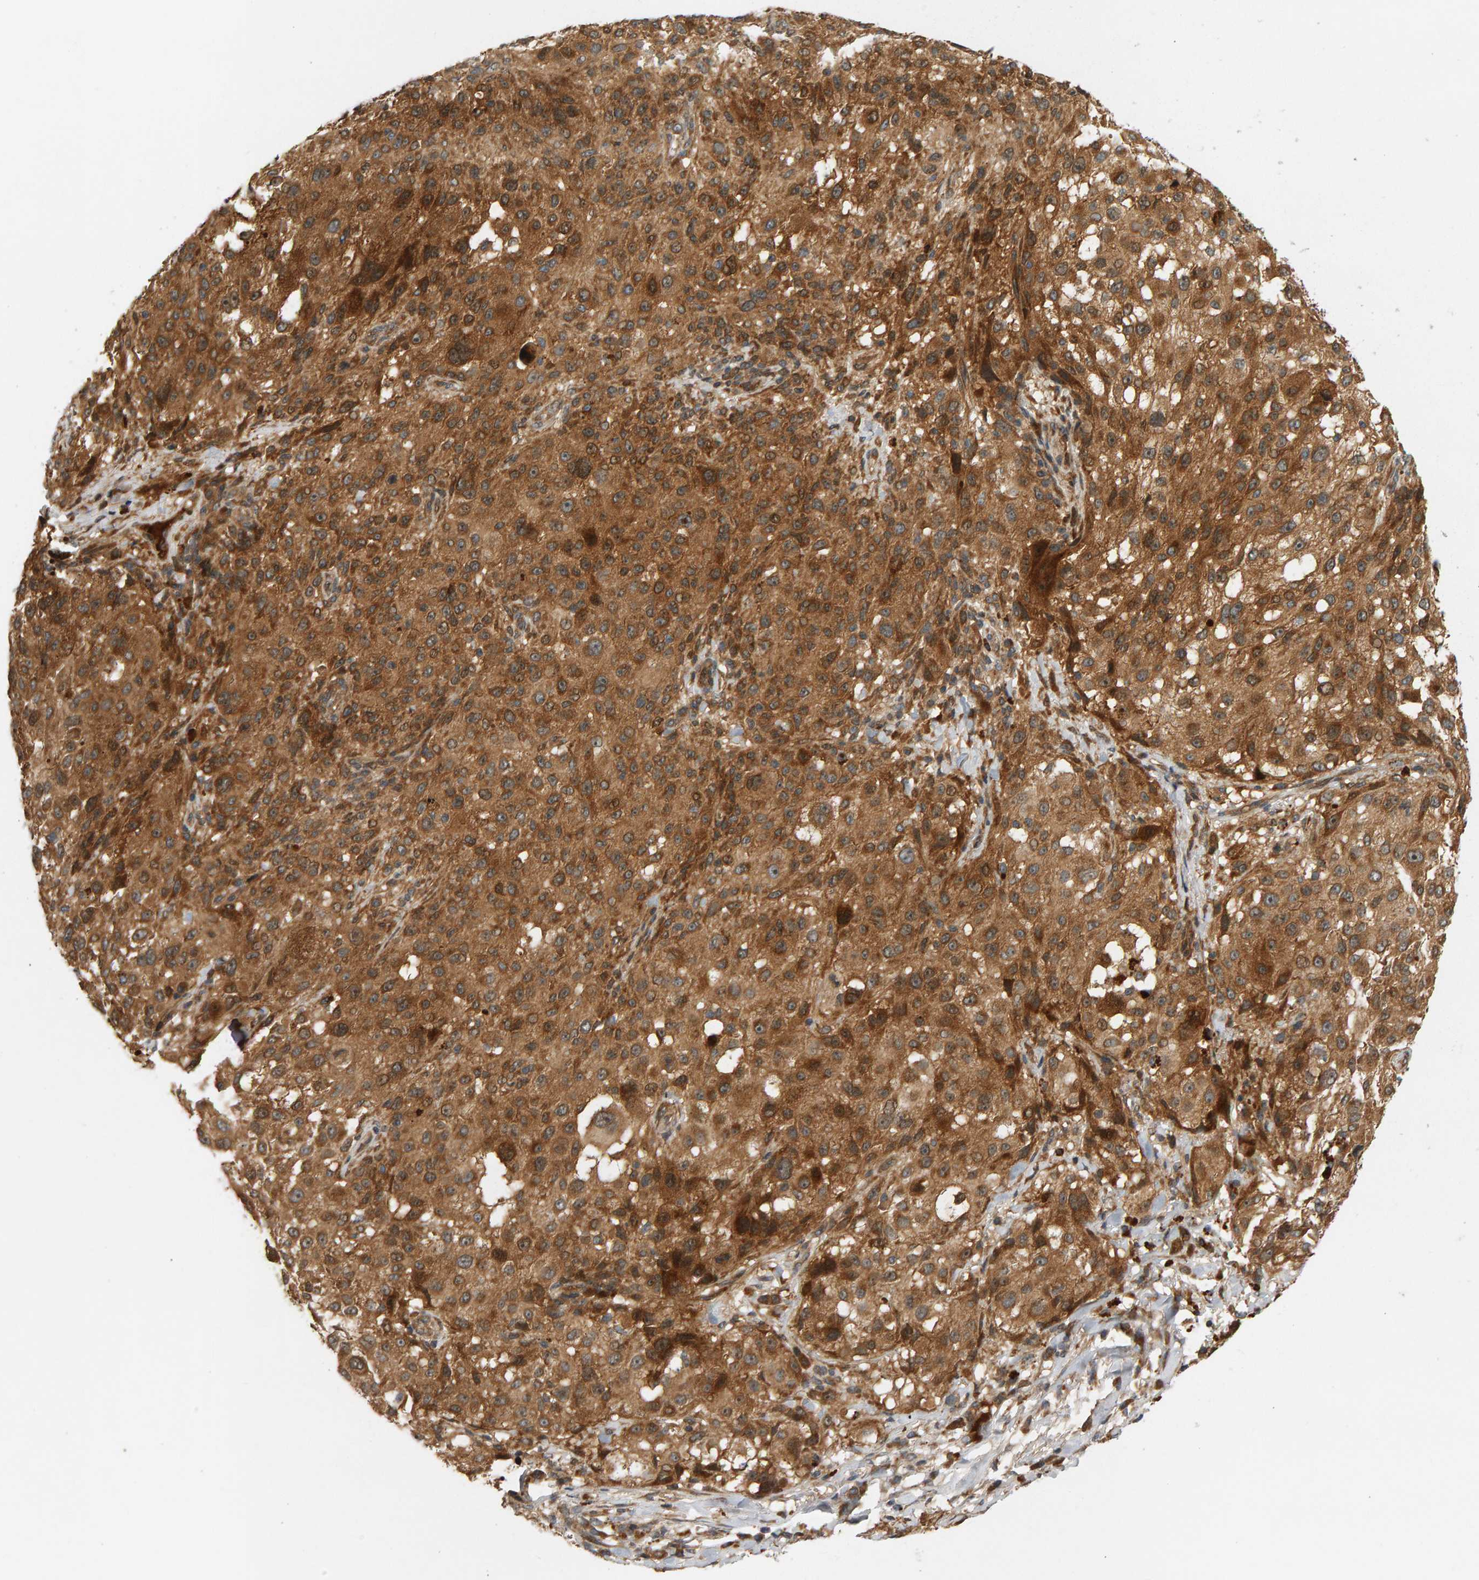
{"staining": {"intensity": "moderate", "quantity": ">75%", "location": "cytoplasmic/membranous"}, "tissue": "melanoma", "cell_type": "Tumor cells", "image_type": "cancer", "snomed": [{"axis": "morphology", "description": "Necrosis, NOS"}, {"axis": "morphology", "description": "Malignant melanoma, NOS"}, {"axis": "topography", "description": "Skin"}], "caption": "Immunohistochemical staining of malignant melanoma exhibits moderate cytoplasmic/membranous protein positivity in about >75% of tumor cells. Using DAB (3,3'-diaminobenzidine) (brown) and hematoxylin (blue) stains, captured at high magnification using brightfield microscopy.", "gene": "BAHCC1", "patient": {"sex": "female", "age": 87}}